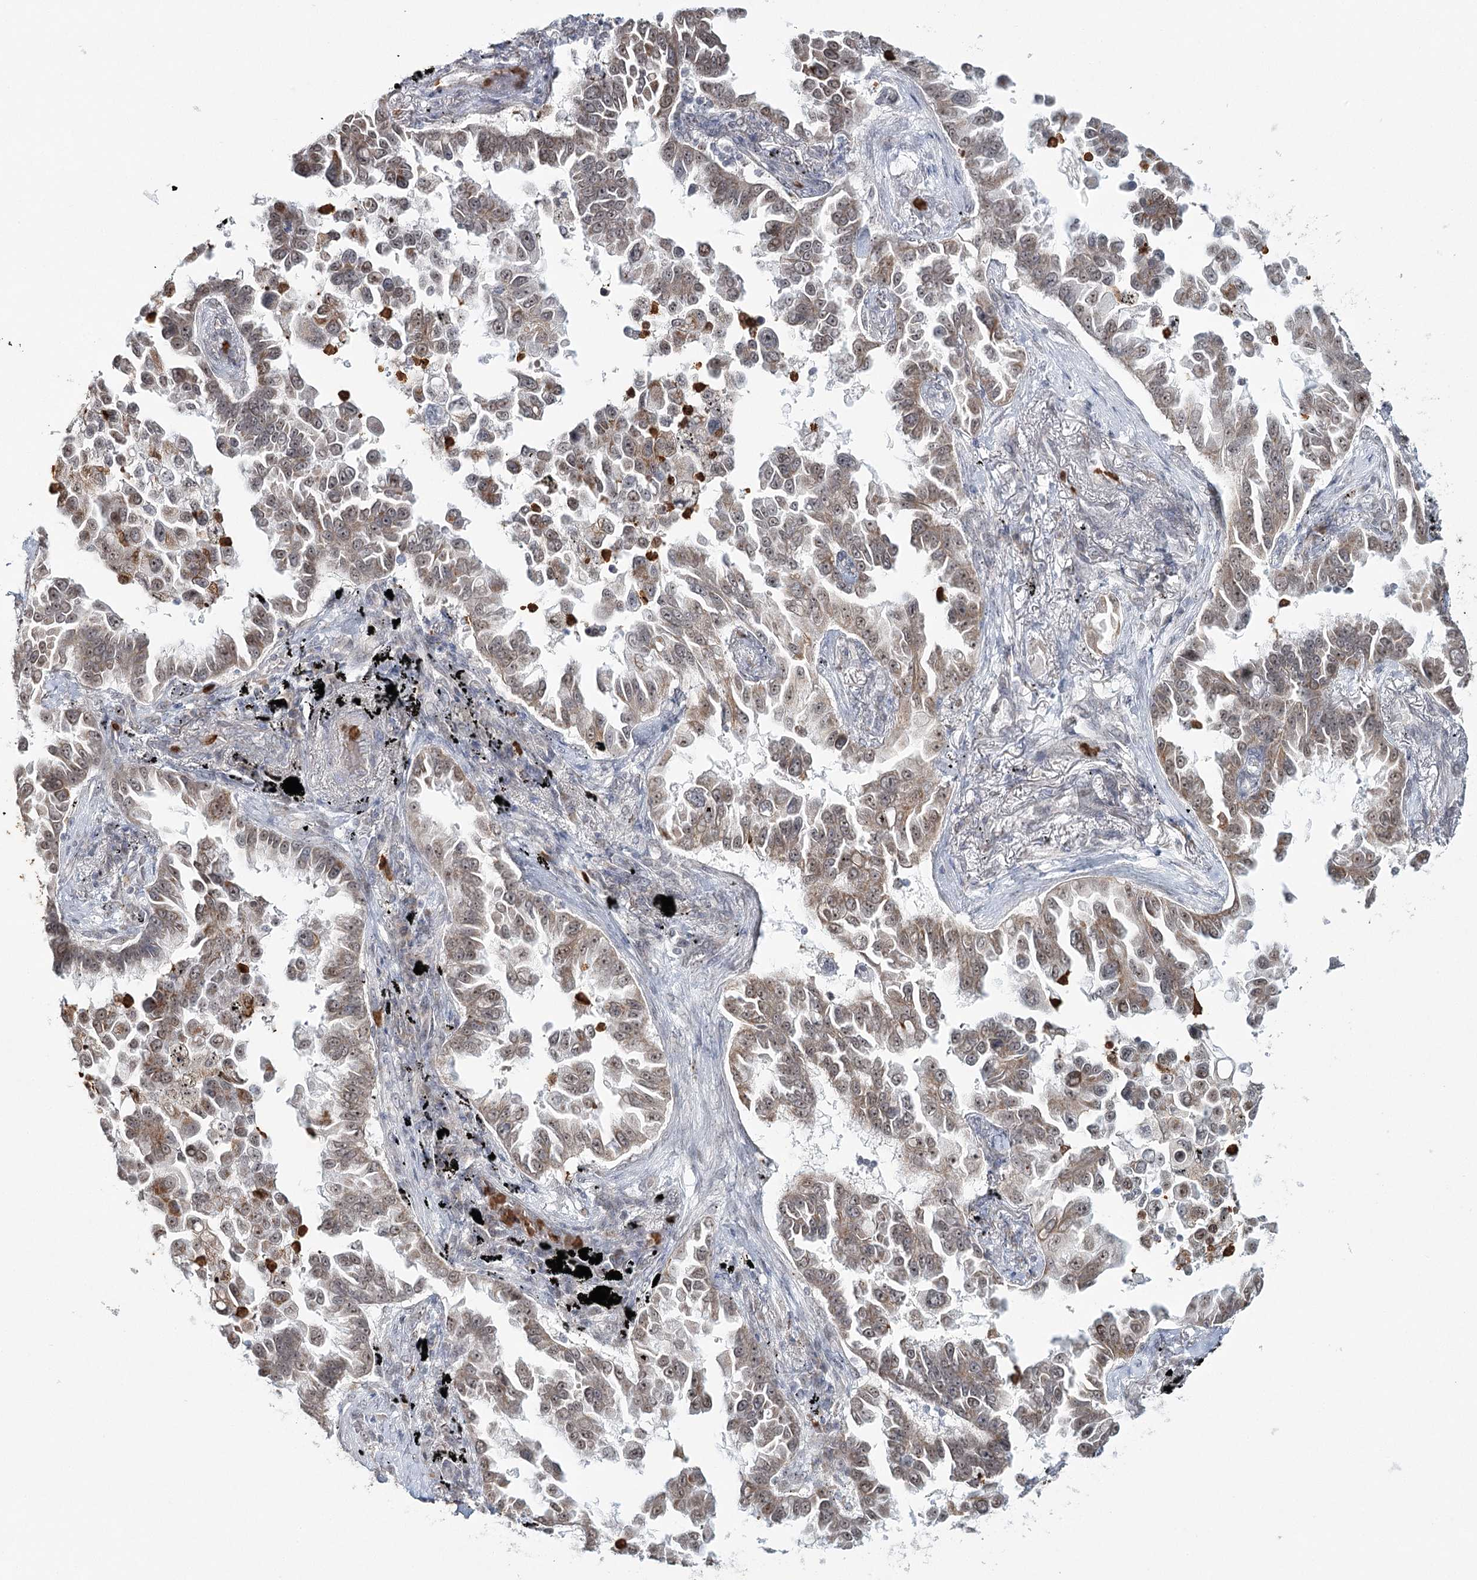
{"staining": {"intensity": "weak", "quantity": ">75%", "location": "cytoplasmic/membranous,nuclear"}, "tissue": "lung cancer", "cell_type": "Tumor cells", "image_type": "cancer", "snomed": [{"axis": "morphology", "description": "Adenocarcinoma, NOS"}, {"axis": "topography", "description": "Lung"}], "caption": "This is a micrograph of IHC staining of lung adenocarcinoma, which shows weak expression in the cytoplasmic/membranous and nuclear of tumor cells.", "gene": "ATAD1", "patient": {"sex": "female", "age": 67}}